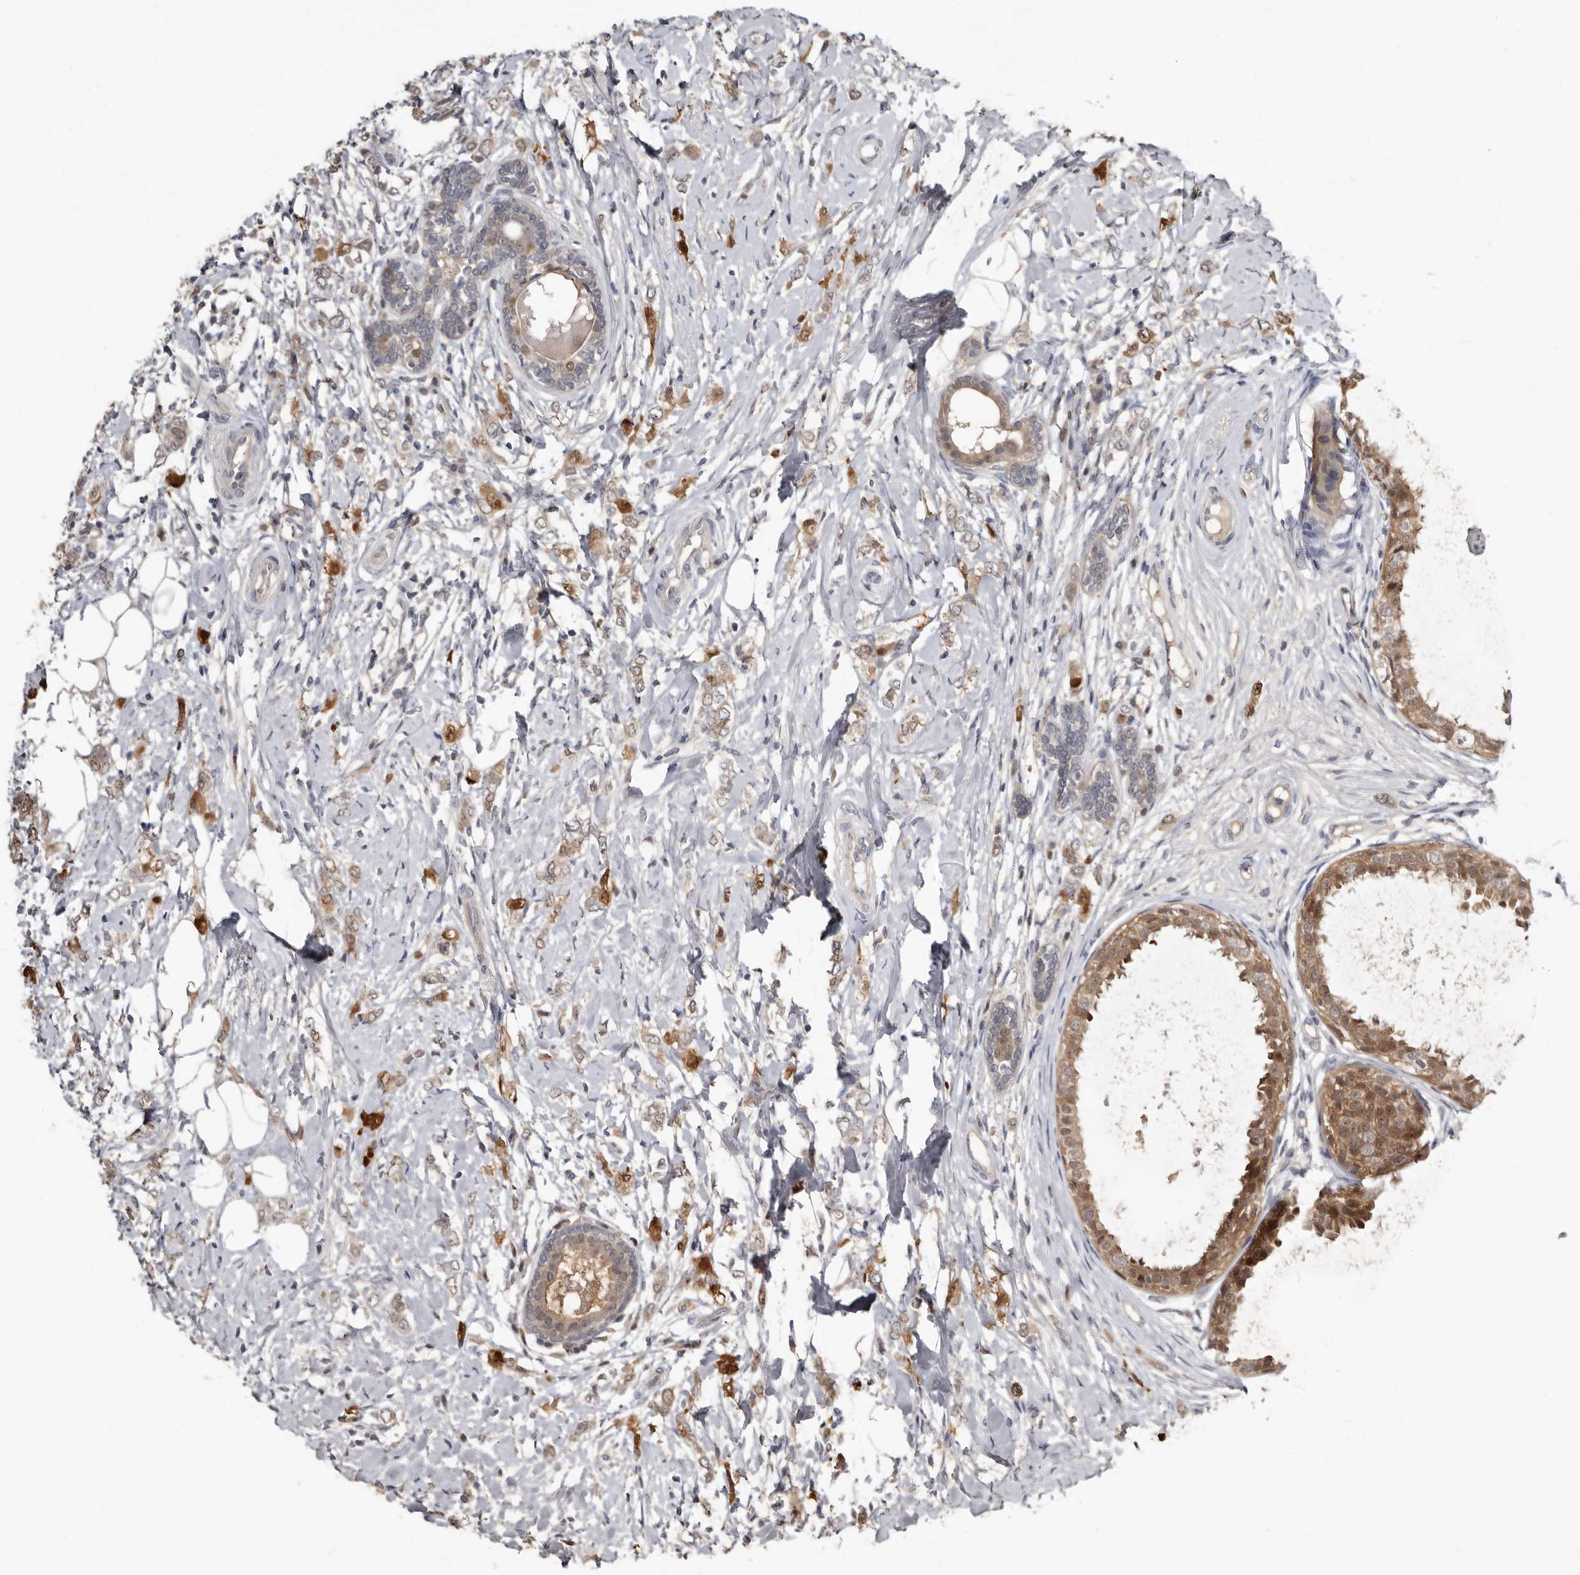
{"staining": {"intensity": "moderate", "quantity": ">75%", "location": "cytoplasmic/membranous"}, "tissue": "breast cancer", "cell_type": "Tumor cells", "image_type": "cancer", "snomed": [{"axis": "morphology", "description": "Normal tissue, NOS"}, {"axis": "morphology", "description": "Lobular carcinoma"}, {"axis": "topography", "description": "Breast"}], "caption": "Approximately >75% of tumor cells in breast lobular carcinoma display moderate cytoplasmic/membranous protein positivity as visualized by brown immunohistochemical staining.", "gene": "RBKS", "patient": {"sex": "female", "age": 47}}